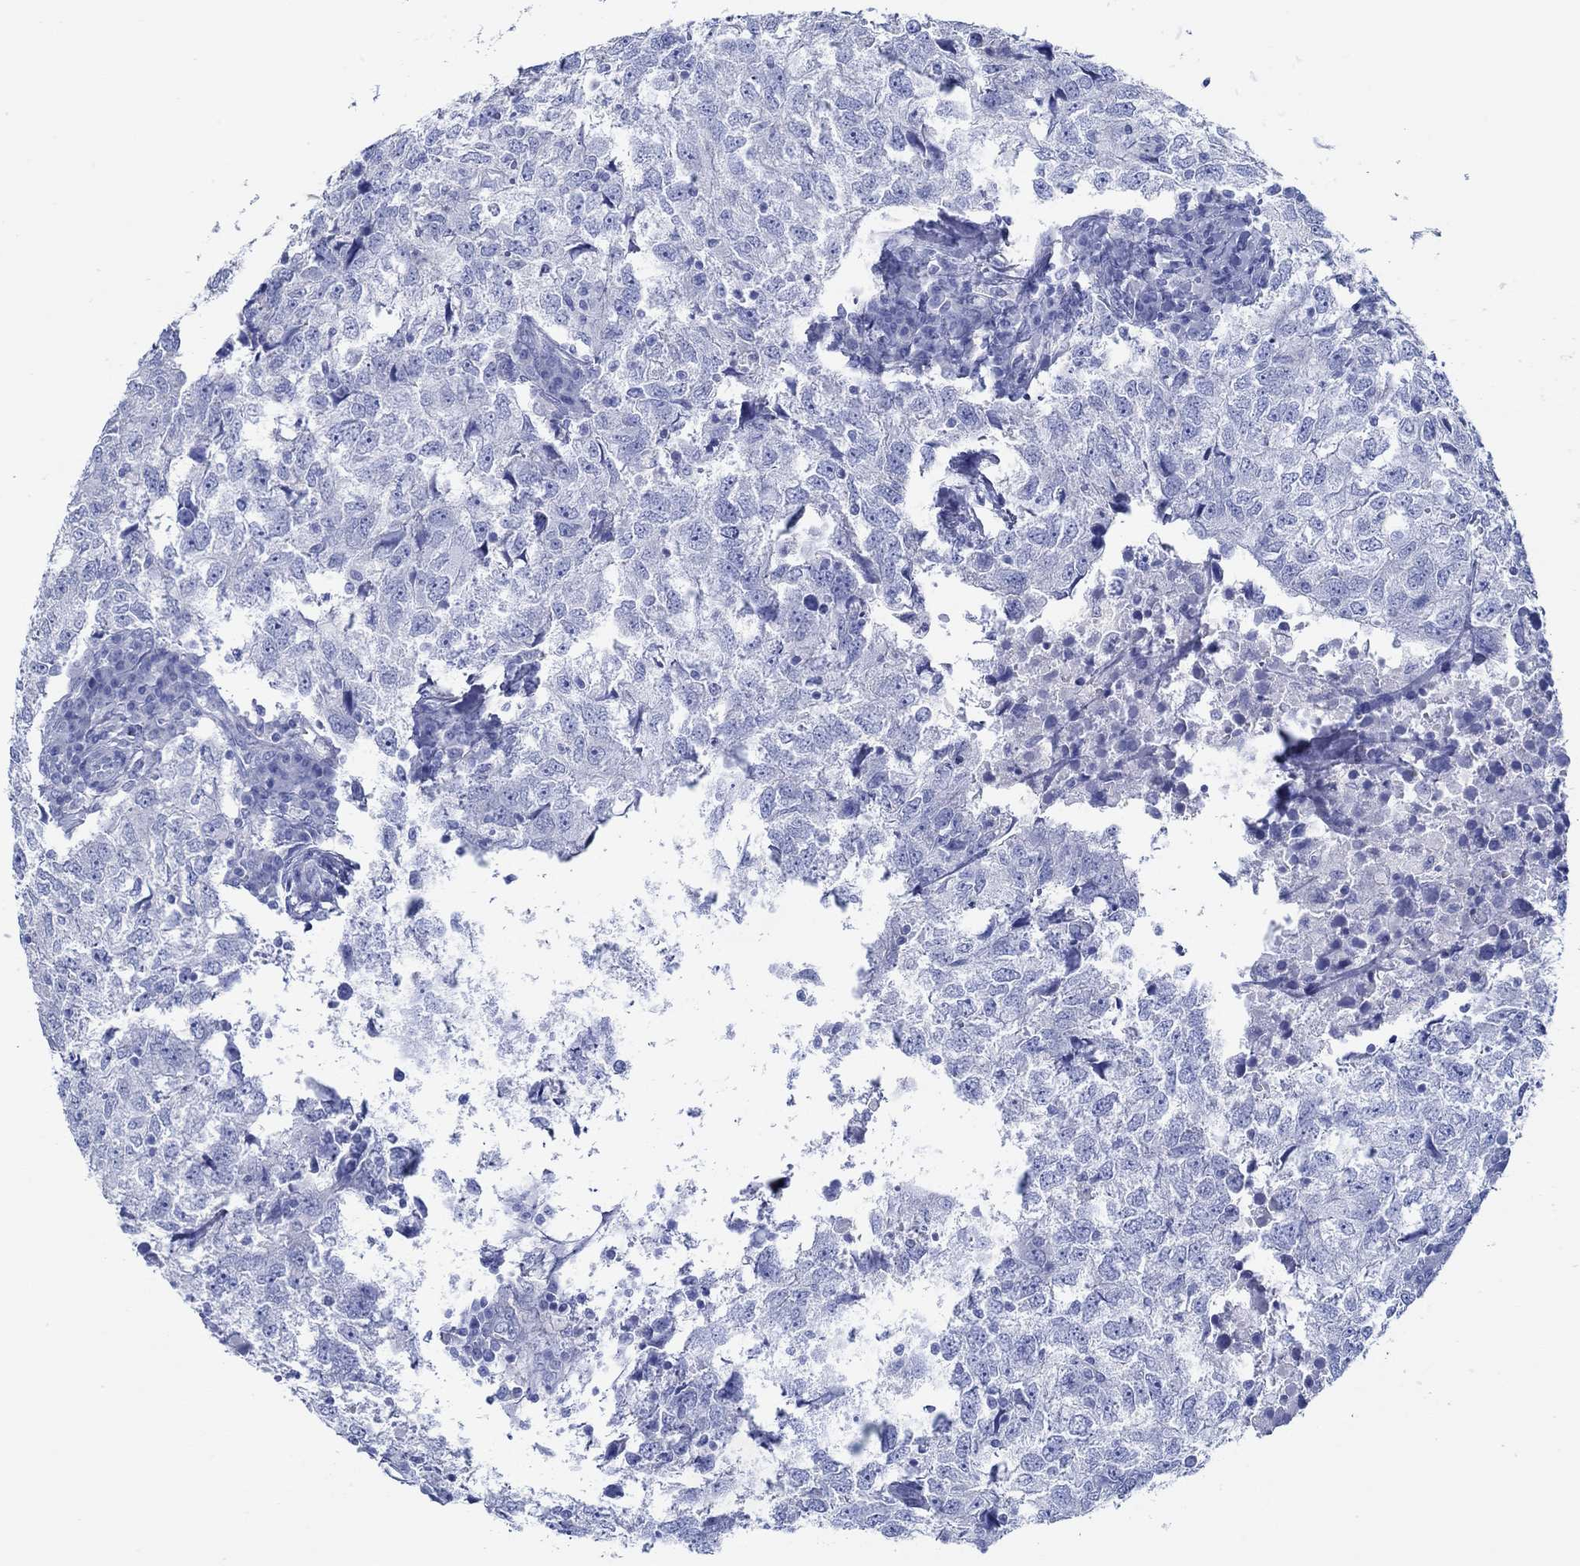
{"staining": {"intensity": "negative", "quantity": "none", "location": "none"}, "tissue": "breast cancer", "cell_type": "Tumor cells", "image_type": "cancer", "snomed": [{"axis": "morphology", "description": "Duct carcinoma"}, {"axis": "topography", "description": "Breast"}], "caption": "IHC photomicrograph of human infiltrating ductal carcinoma (breast) stained for a protein (brown), which exhibits no expression in tumor cells. (Stains: DAB immunohistochemistry with hematoxylin counter stain, Microscopy: brightfield microscopy at high magnification).", "gene": "IGFBP6", "patient": {"sex": "female", "age": 30}}